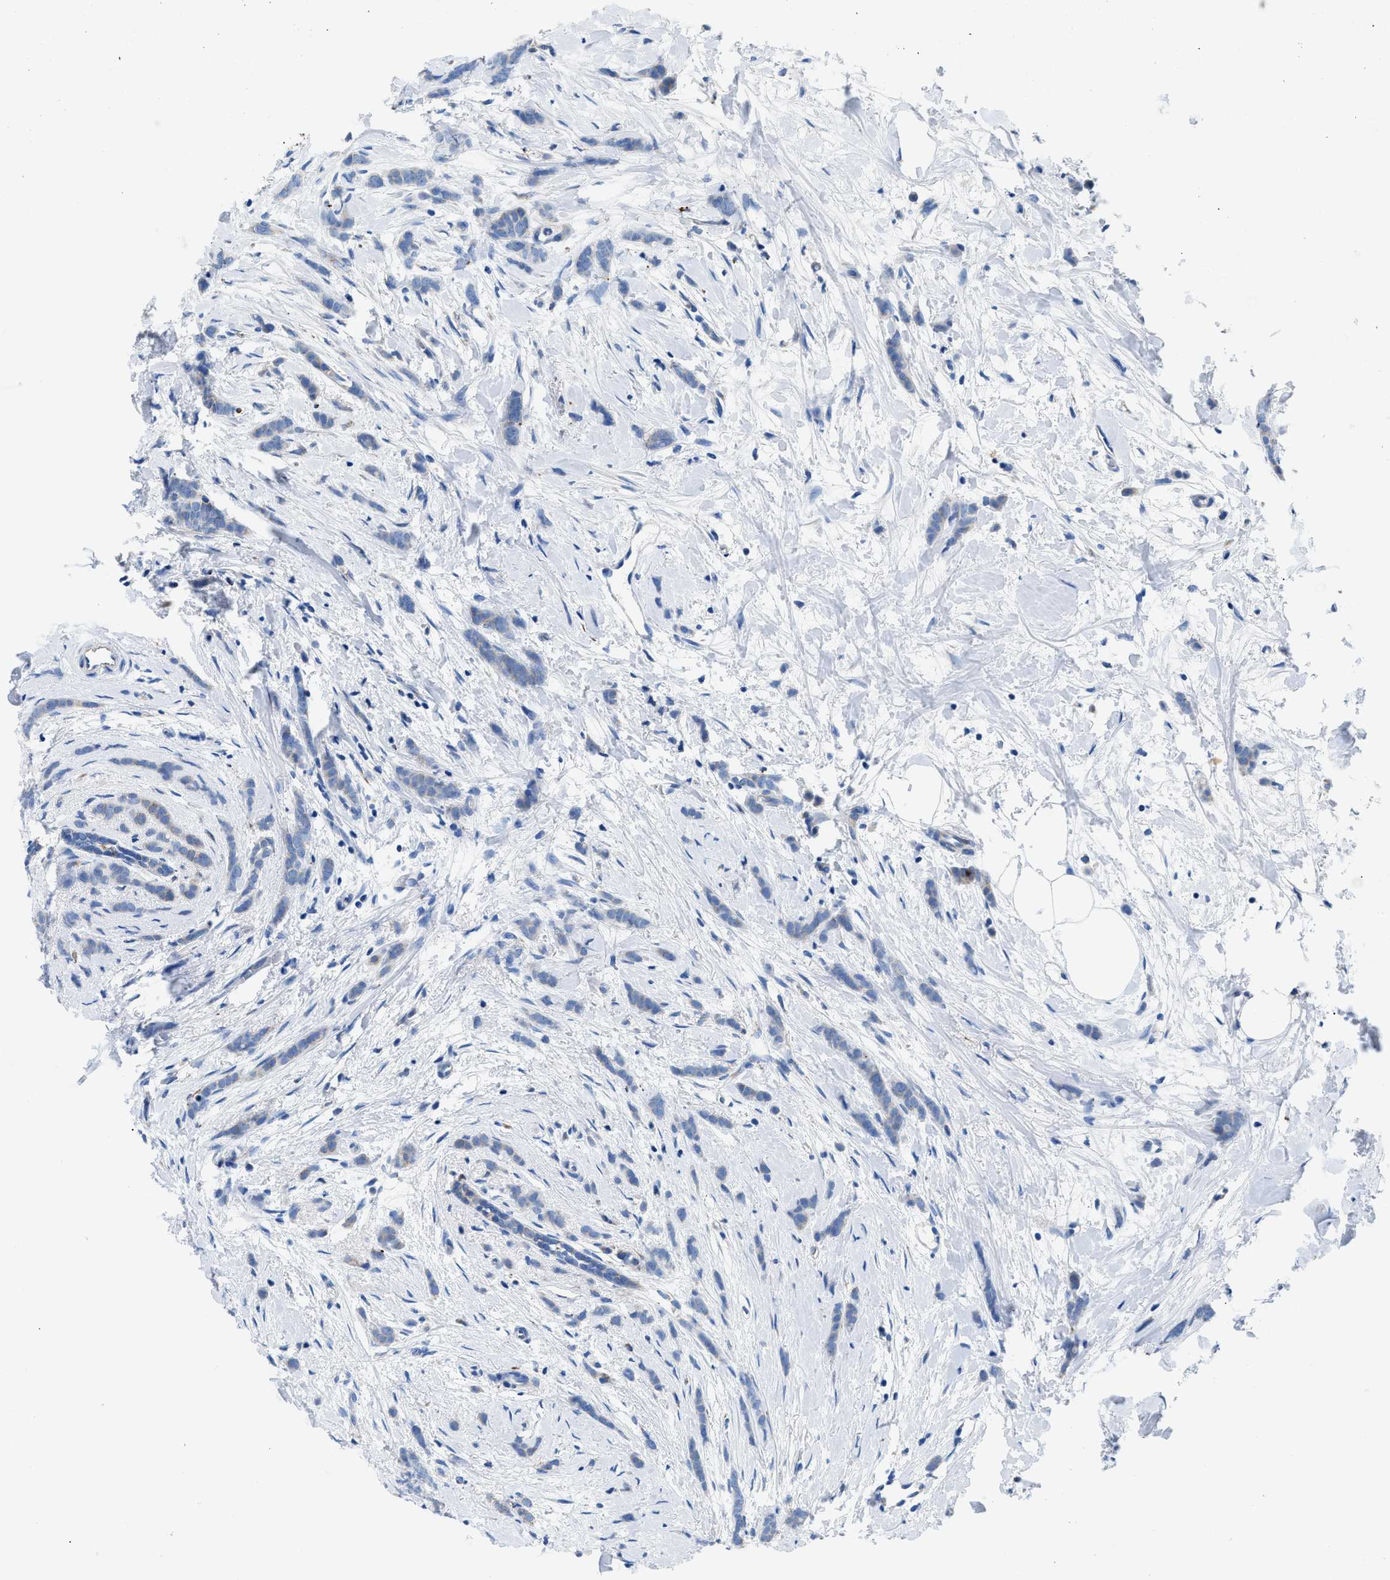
{"staining": {"intensity": "weak", "quantity": "<25%", "location": "cytoplasmic/membranous"}, "tissue": "breast cancer", "cell_type": "Tumor cells", "image_type": "cancer", "snomed": [{"axis": "morphology", "description": "Lobular carcinoma, in situ"}, {"axis": "morphology", "description": "Lobular carcinoma"}, {"axis": "topography", "description": "Breast"}], "caption": "IHC image of neoplastic tissue: human breast cancer (lobular carcinoma in situ) stained with DAB reveals no significant protein expression in tumor cells.", "gene": "ZDHHC3", "patient": {"sex": "female", "age": 41}}